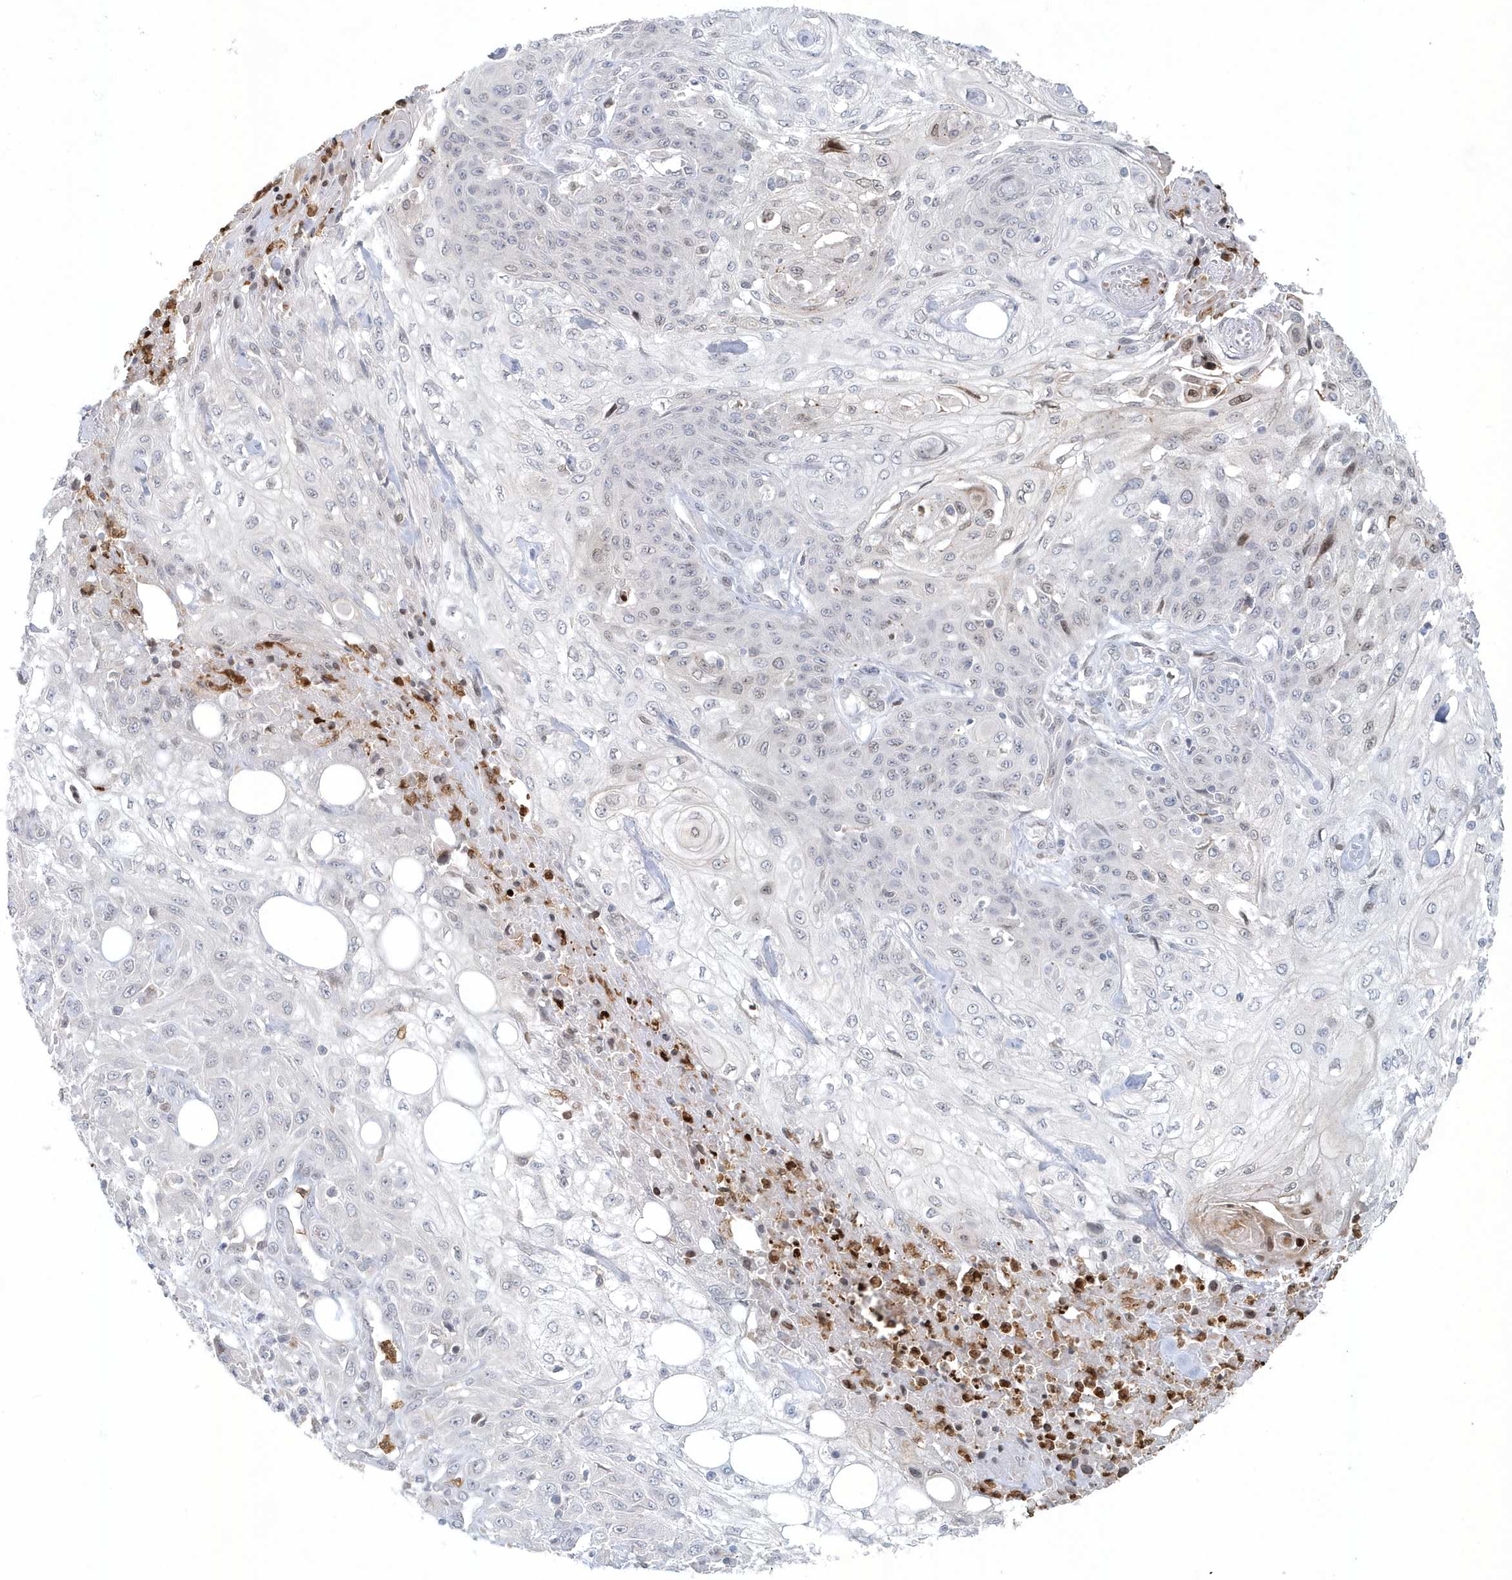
{"staining": {"intensity": "negative", "quantity": "none", "location": "none"}, "tissue": "skin cancer", "cell_type": "Tumor cells", "image_type": "cancer", "snomed": [{"axis": "morphology", "description": "Squamous cell carcinoma, NOS"}, {"axis": "morphology", "description": "Squamous cell carcinoma, metastatic, NOS"}, {"axis": "topography", "description": "Skin"}, {"axis": "topography", "description": "Lymph node"}], "caption": "Micrograph shows no protein positivity in tumor cells of skin squamous cell carcinoma tissue. (DAB (3,3'-diaminobenzidine) immunohistochemistry, high magnification).", "gene": "NUP54", "patient": {"sex": "male", "age": 75}}